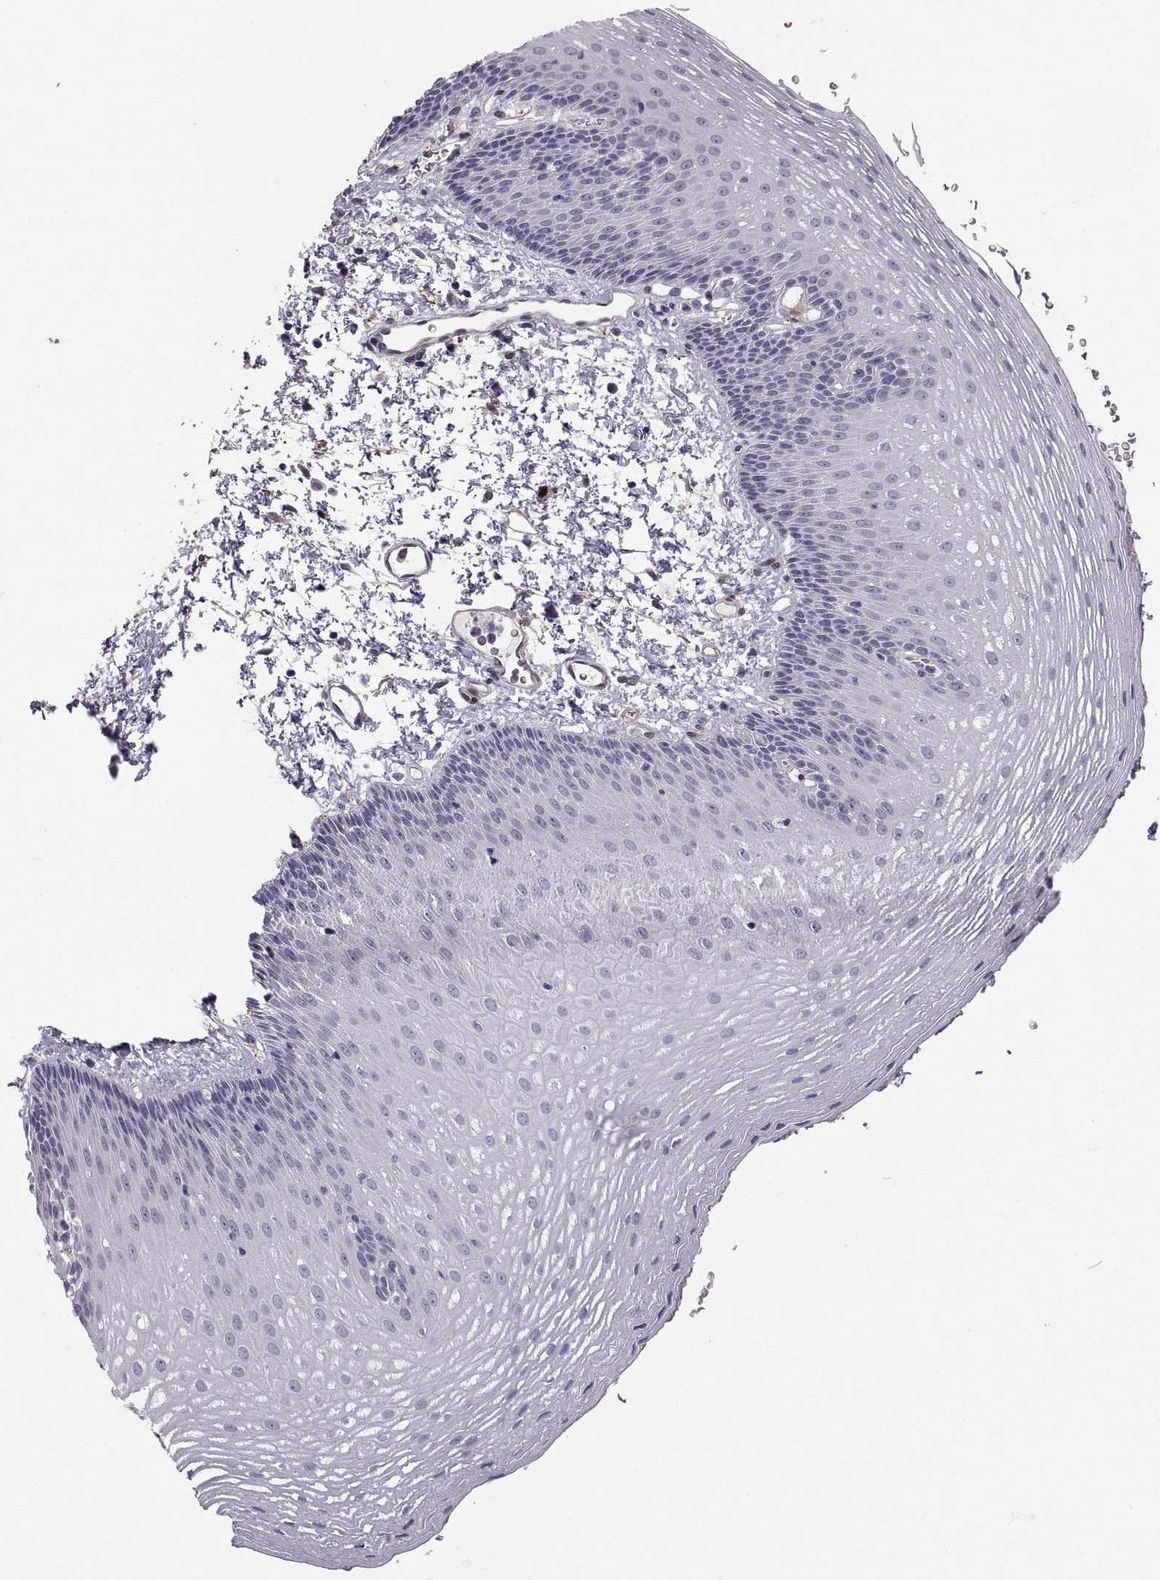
{"staining": {"intensity": "negative", "quantity": "none", "location": "none"}, "tissue": "esophagus", "cell_type": "Squamous epithelial cells", "image_type": "normal", "snomed": [{"axis": "morphology", "description": "Normal tissue, NOS"}, {"axis": "topography", "description": "Esophagus"}], "caption": "An immunohistochemistry (IHC) histopathology image of normal esophagus is shown. There is no staining in squamous epithelial cells of esophagus. (Immunohistochemistry, brightfield microscopy, high magnification).", "gene": "PGM5", "patient": {"sex": "male", "age": 76}}